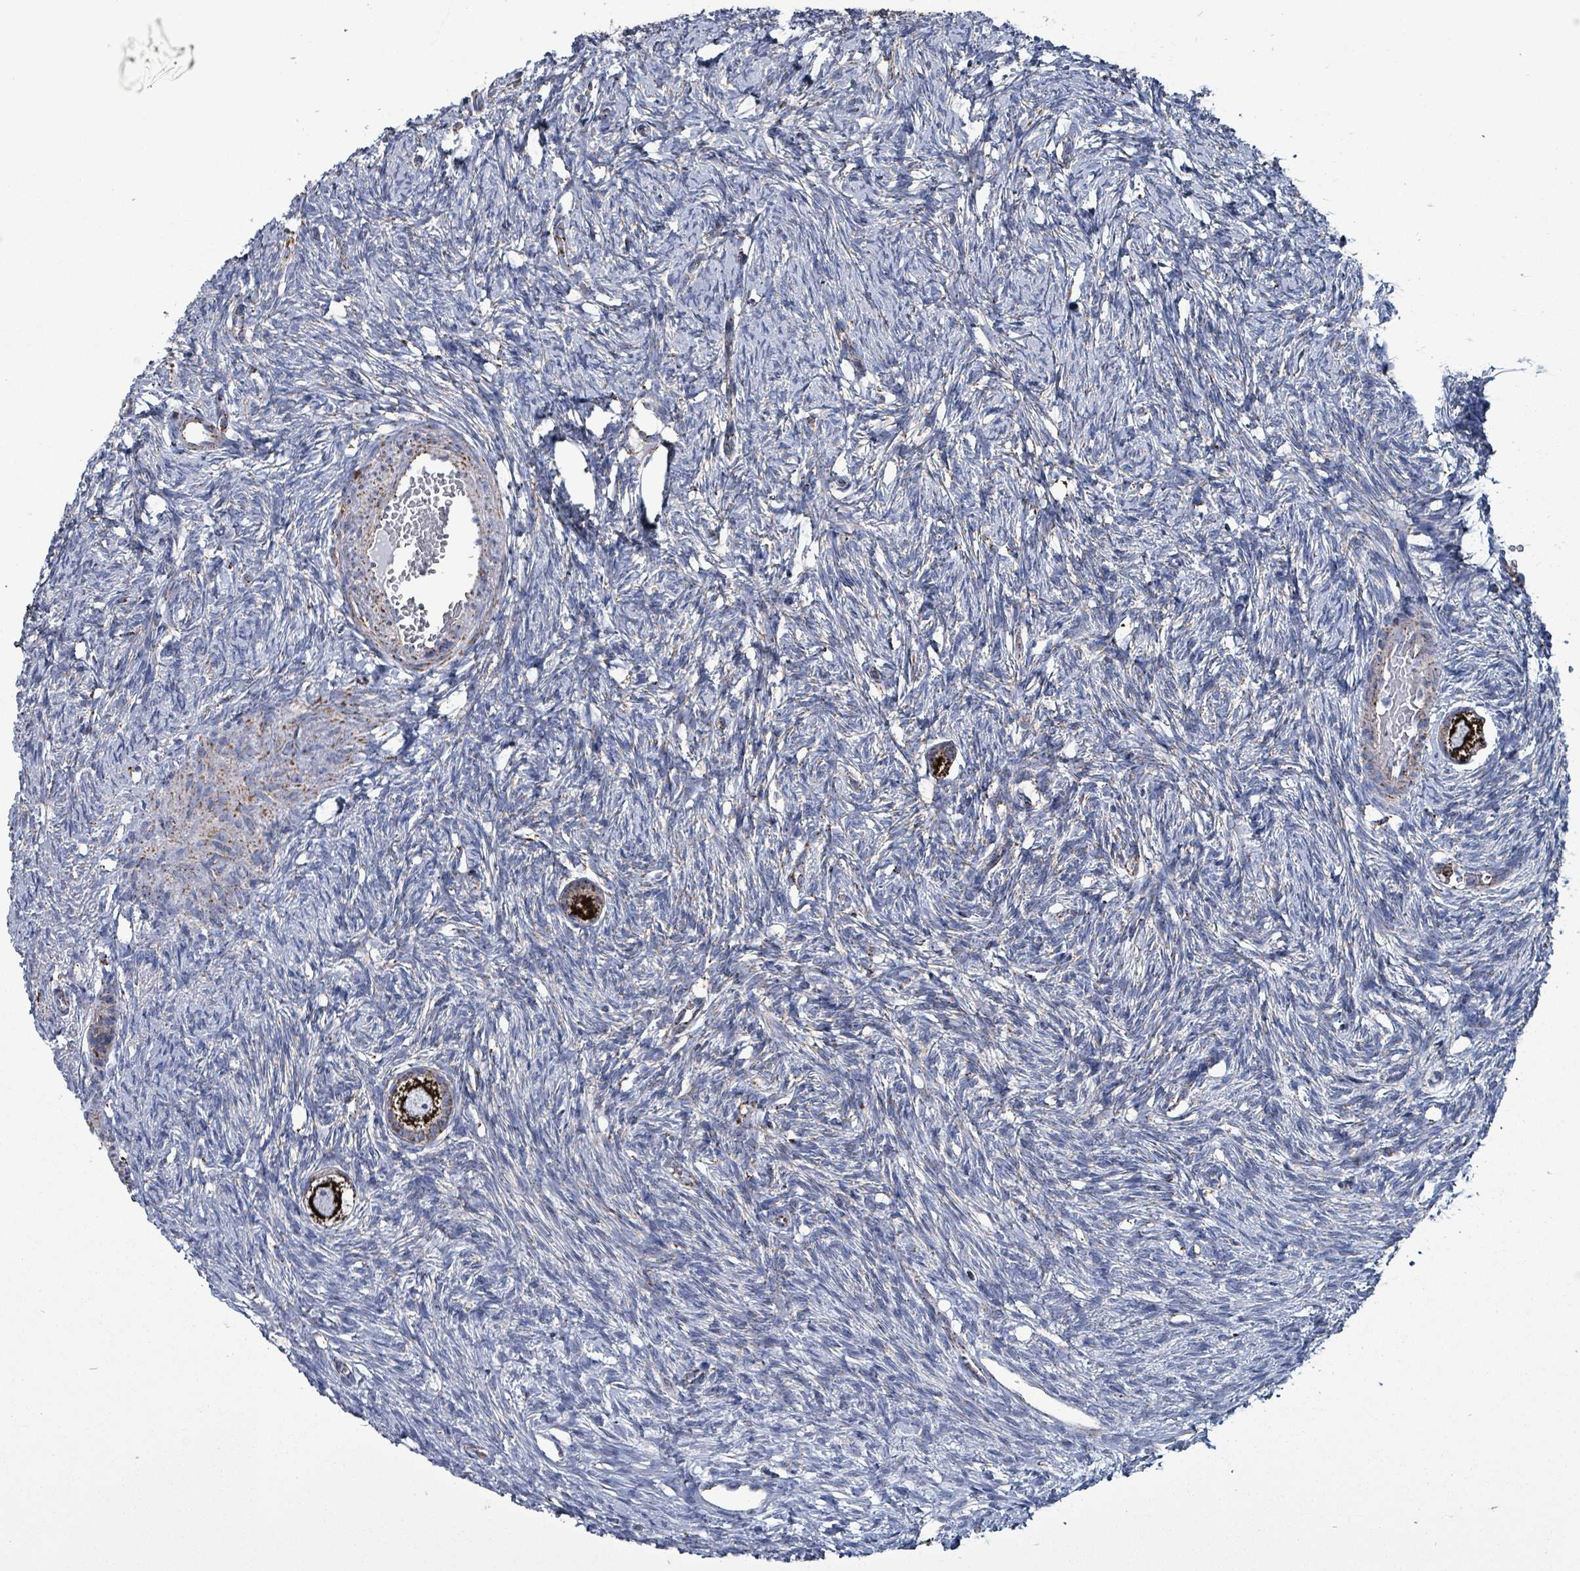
{"staining": {"intensity": "strong", "quantity": ">75%", "location": "cytoplasmic/membranous"}, "tissue": "ovary", "cell_type": "Follicle cells", "image_type": "normal", "snomed": [{"axis": "morphology", "description": "Normal tissue, NOS"}, {"axis": "topography", "description": "Ovary"}], "caption": "Immunohistochemical staining of normal ovary shows >75% levels of strong cytoplasmic/membranous protein positivity in about >75% of follicle cells.", "gene": "IDH3B", "patient": {"sex": "female", "age": 33}}